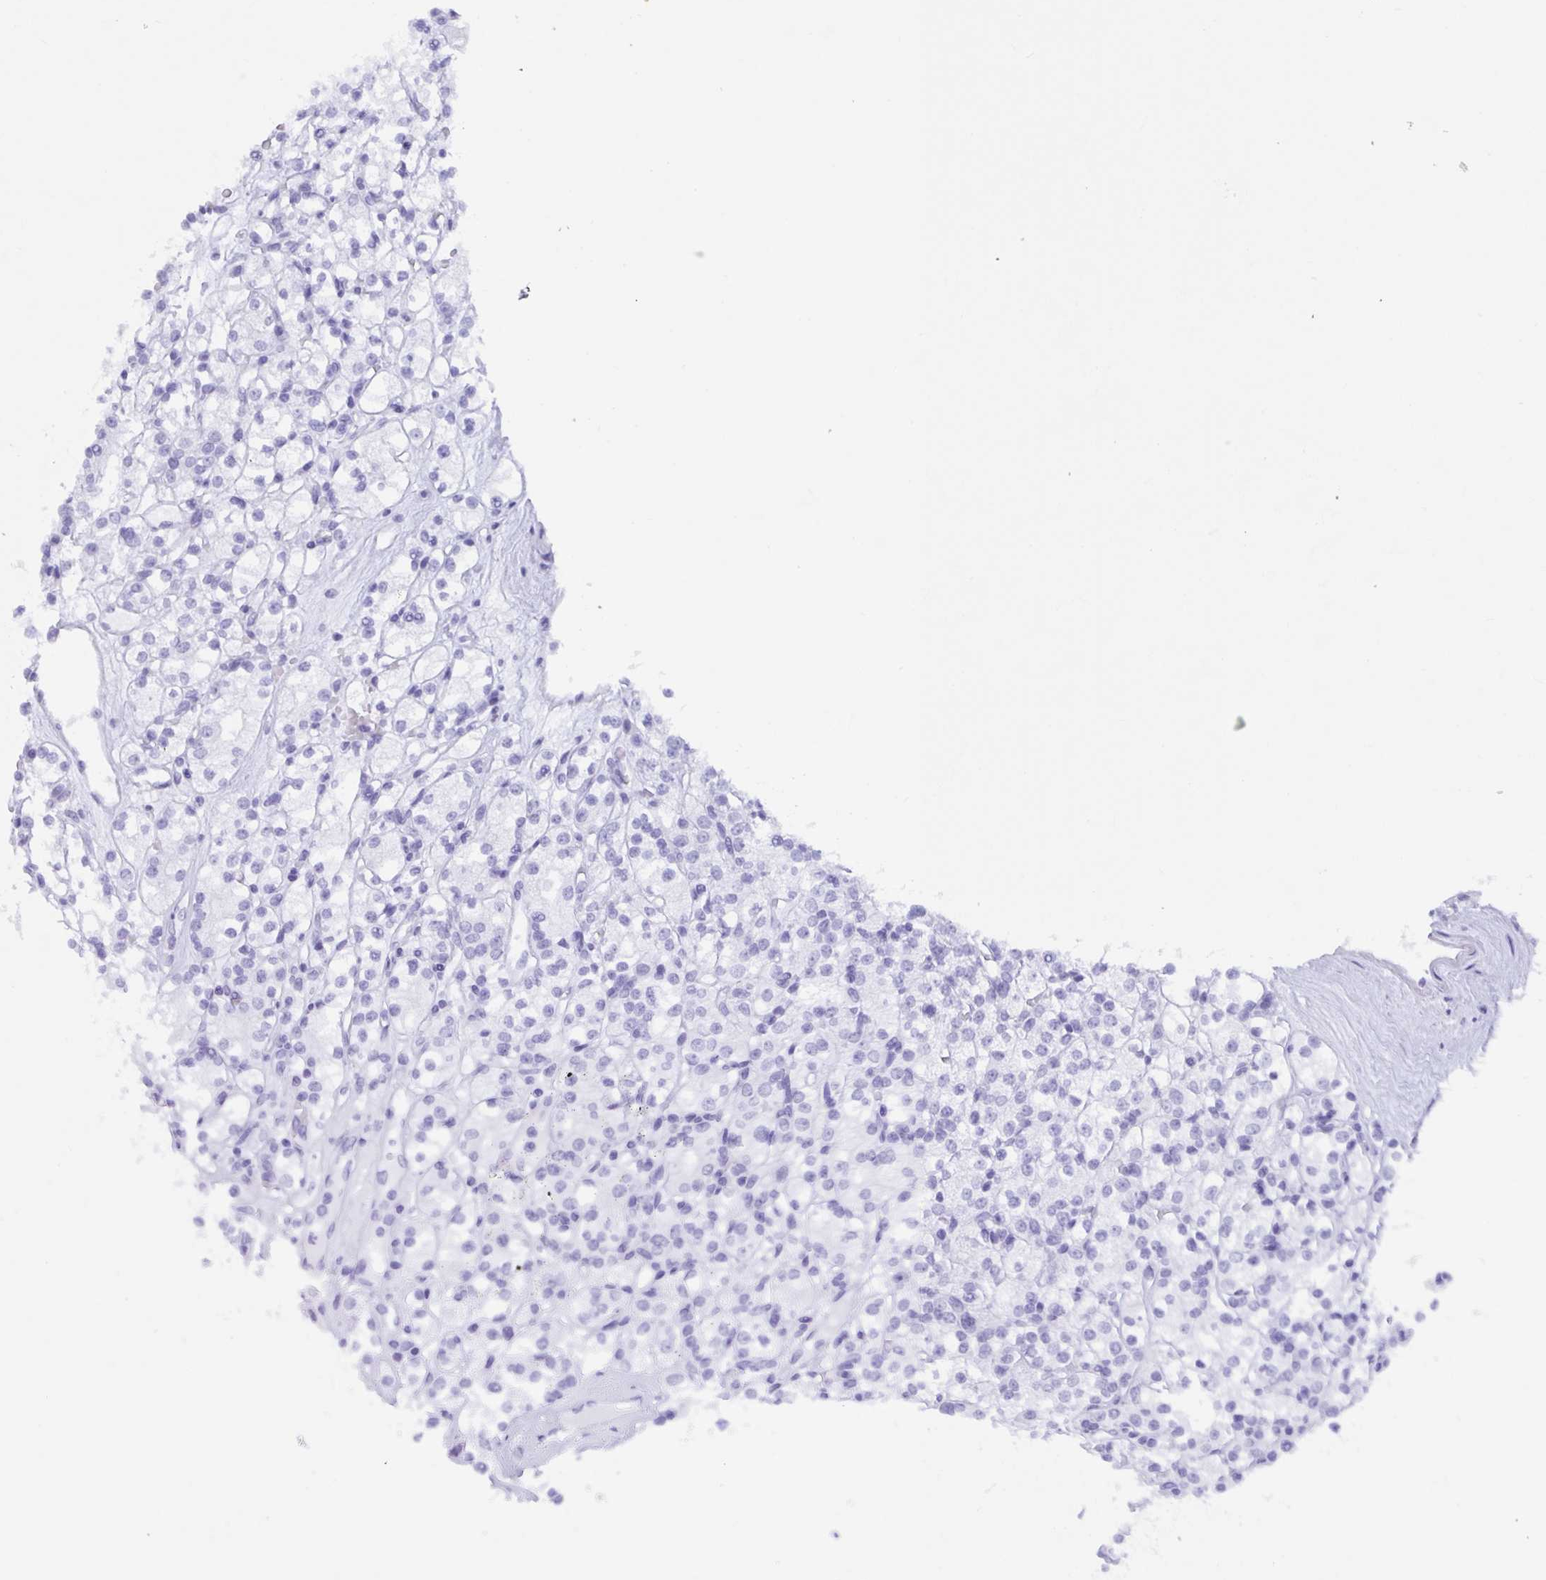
{"staining": {"intensity": "negative", "quantity": "none", "location": "none"}, "tissue": "renal cancer", "cell_type": "Tumor cells", "image_type": "cancer", "snomed": [{"axis": "morphology", "description": "Adenocarcinoma, NOS"}, {"axis": "topography", "description": "Kidney"}], "caption": "An IHC photomicrograph of renal cancer is shown. There is no staining in tumor cells of renal cancer.", "gene": "ANK1", "patient": {"sex": "male", "age": 77}}